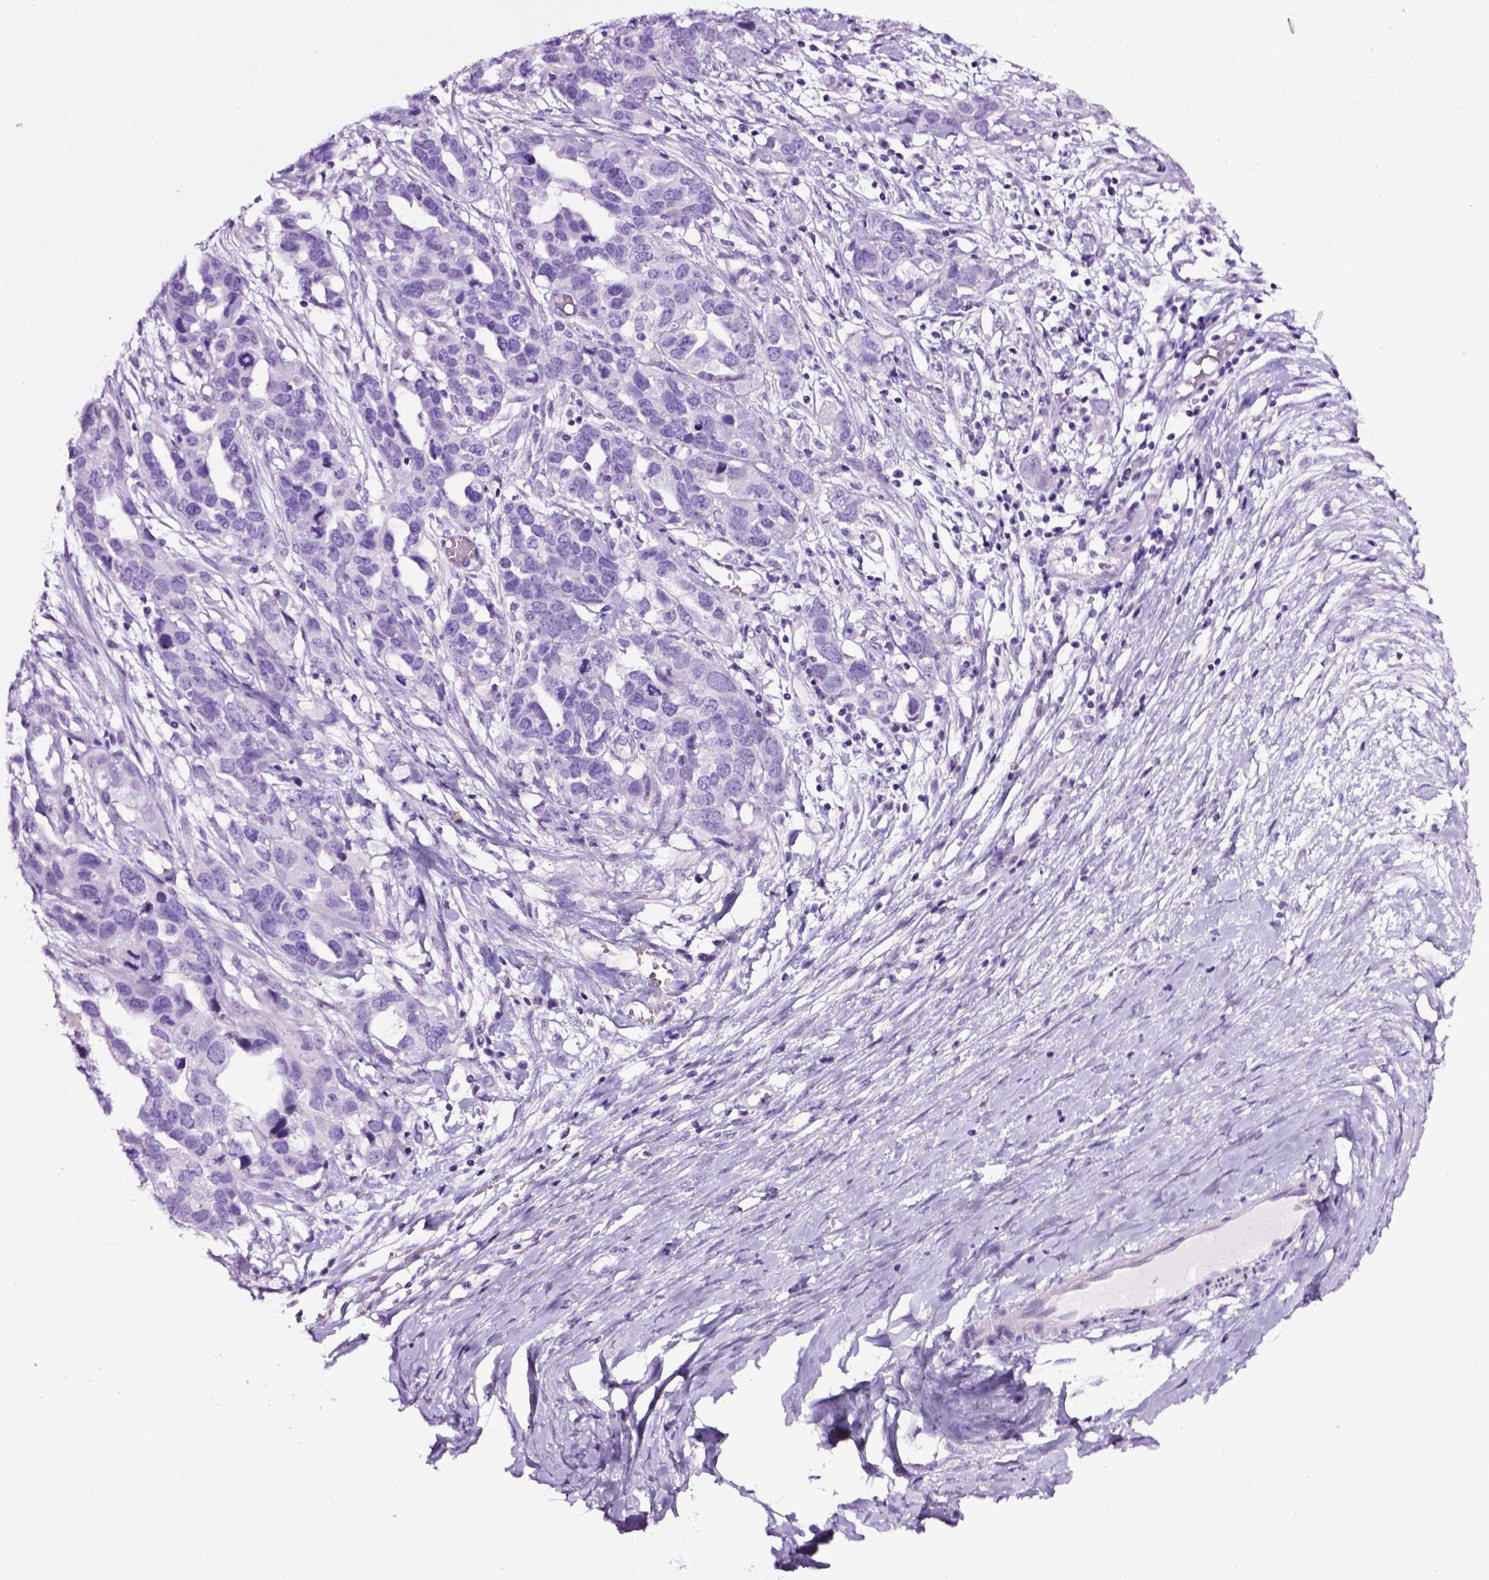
{"staining": {"intensity": "negative", "quantity": "none", "location": "none"}, "tissue": "ovarian cancer", "cell_type": "Tumor cells", "image_type": "cancer", "snomed": [{"axis": "morphology", "description": "Cystadenocarcinoma, serous, NOS"}, {"axis": "topography", "description": "Ovary"}], "caption": "This image is of serous cystadenocarcinoma (ovarian) stained with immunohistochemistry to label a protein in brown with the nuclei are counter-stained blue. There is no staining in tumor cells. (DAB IHC, high magnification).", "gene": "LELP1", "patient": {"sex": "female", "age": 54}}